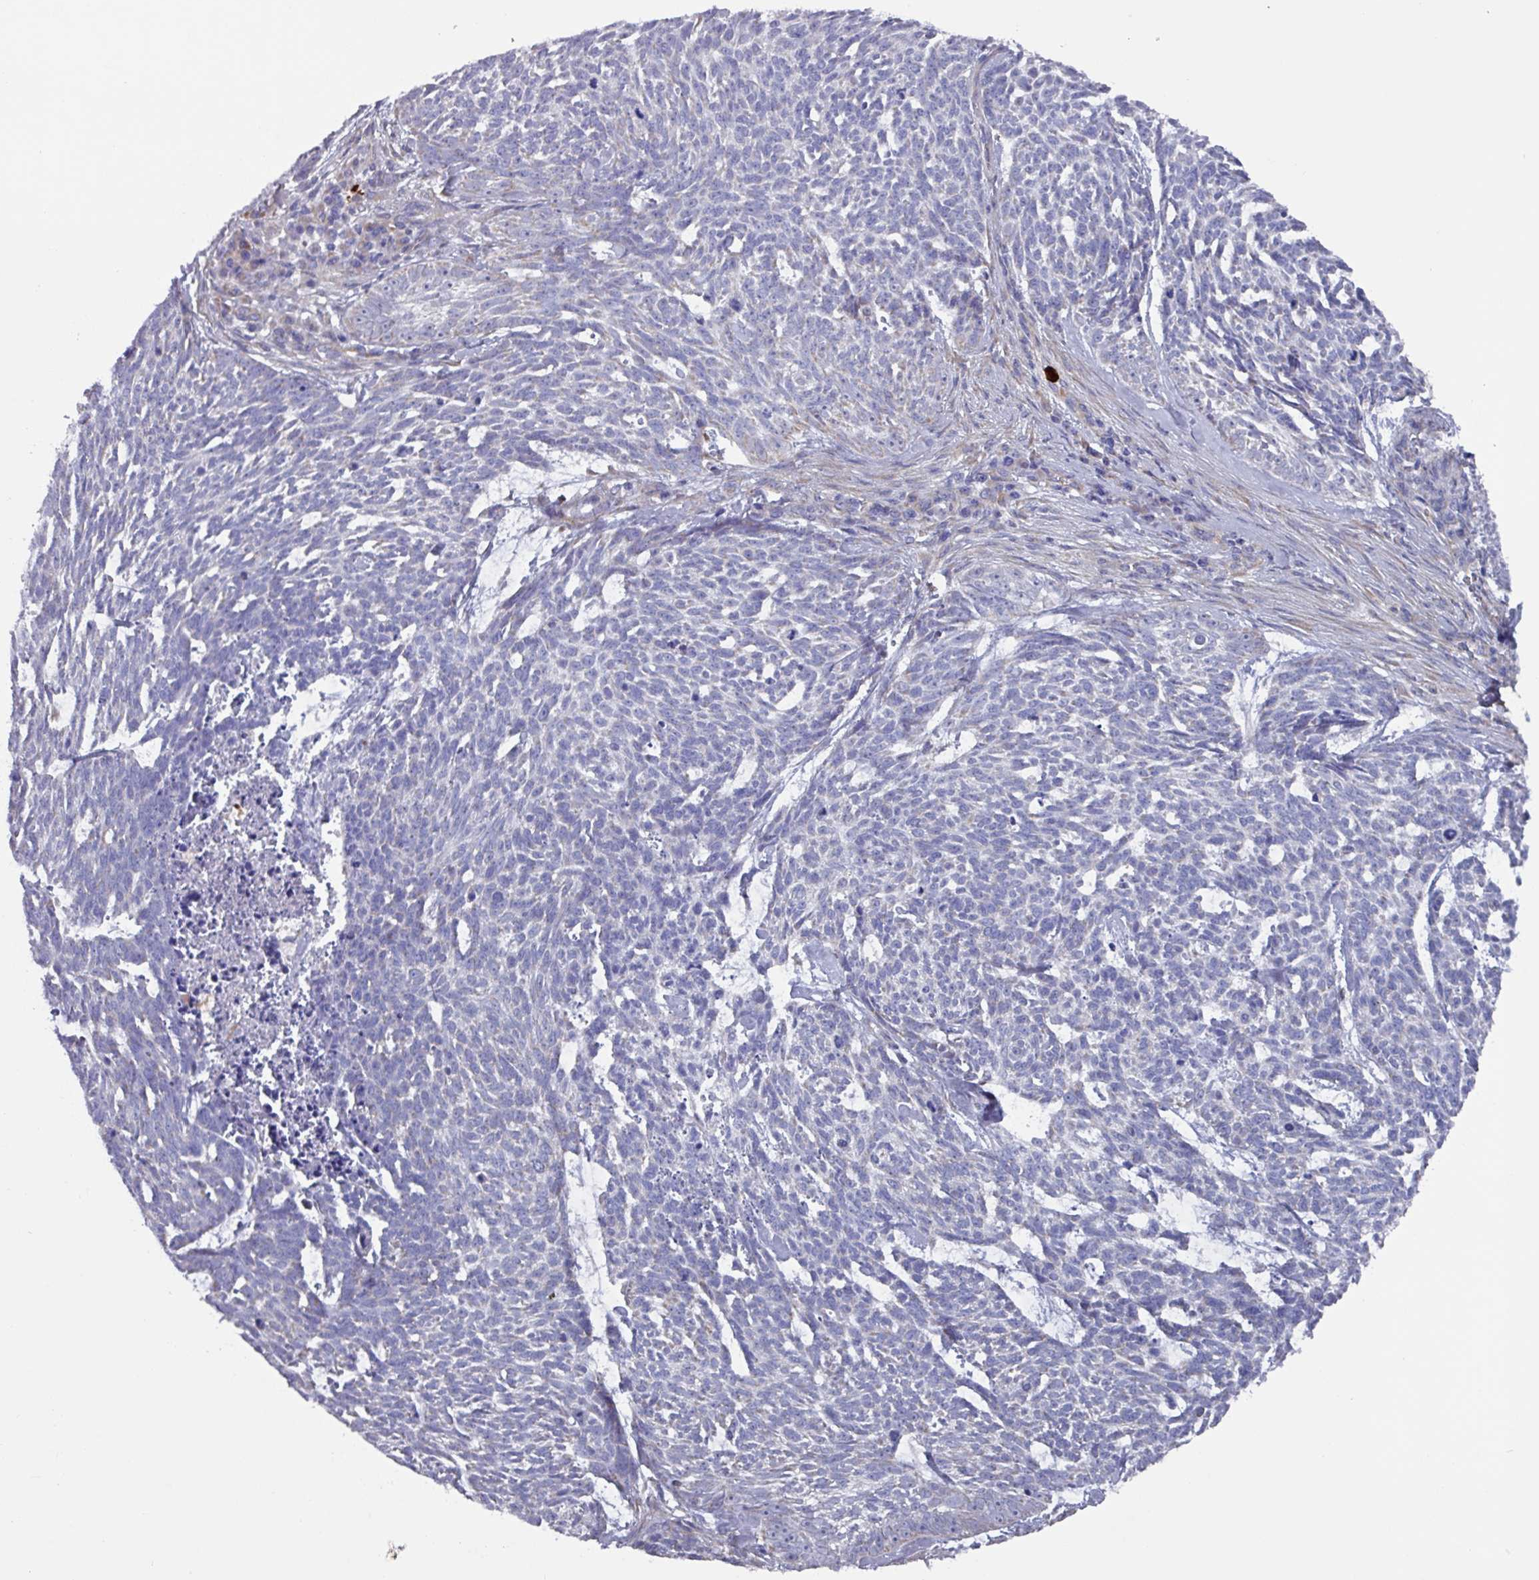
{"staining": {"intensity": "weak", "quantity": "<25%", "location": "cytoplasmic/membranous"}, "tissue": "skin cancer", "cell_type": "Tumor cells", "image_type": "cancer", "snomed": [{"axis": "morphology", "description": "Basal cell carcinoma"}, {"axis": "topography", "description": "Skin"}], "caption": "Immunohistochemistry photomicrograph of basal cell carcinoma (skin) stained for a protein (brown), which shows no expression in tumor cells.", "gene": "UQCC2", "patient": {"sex": "female", "age": 93}}